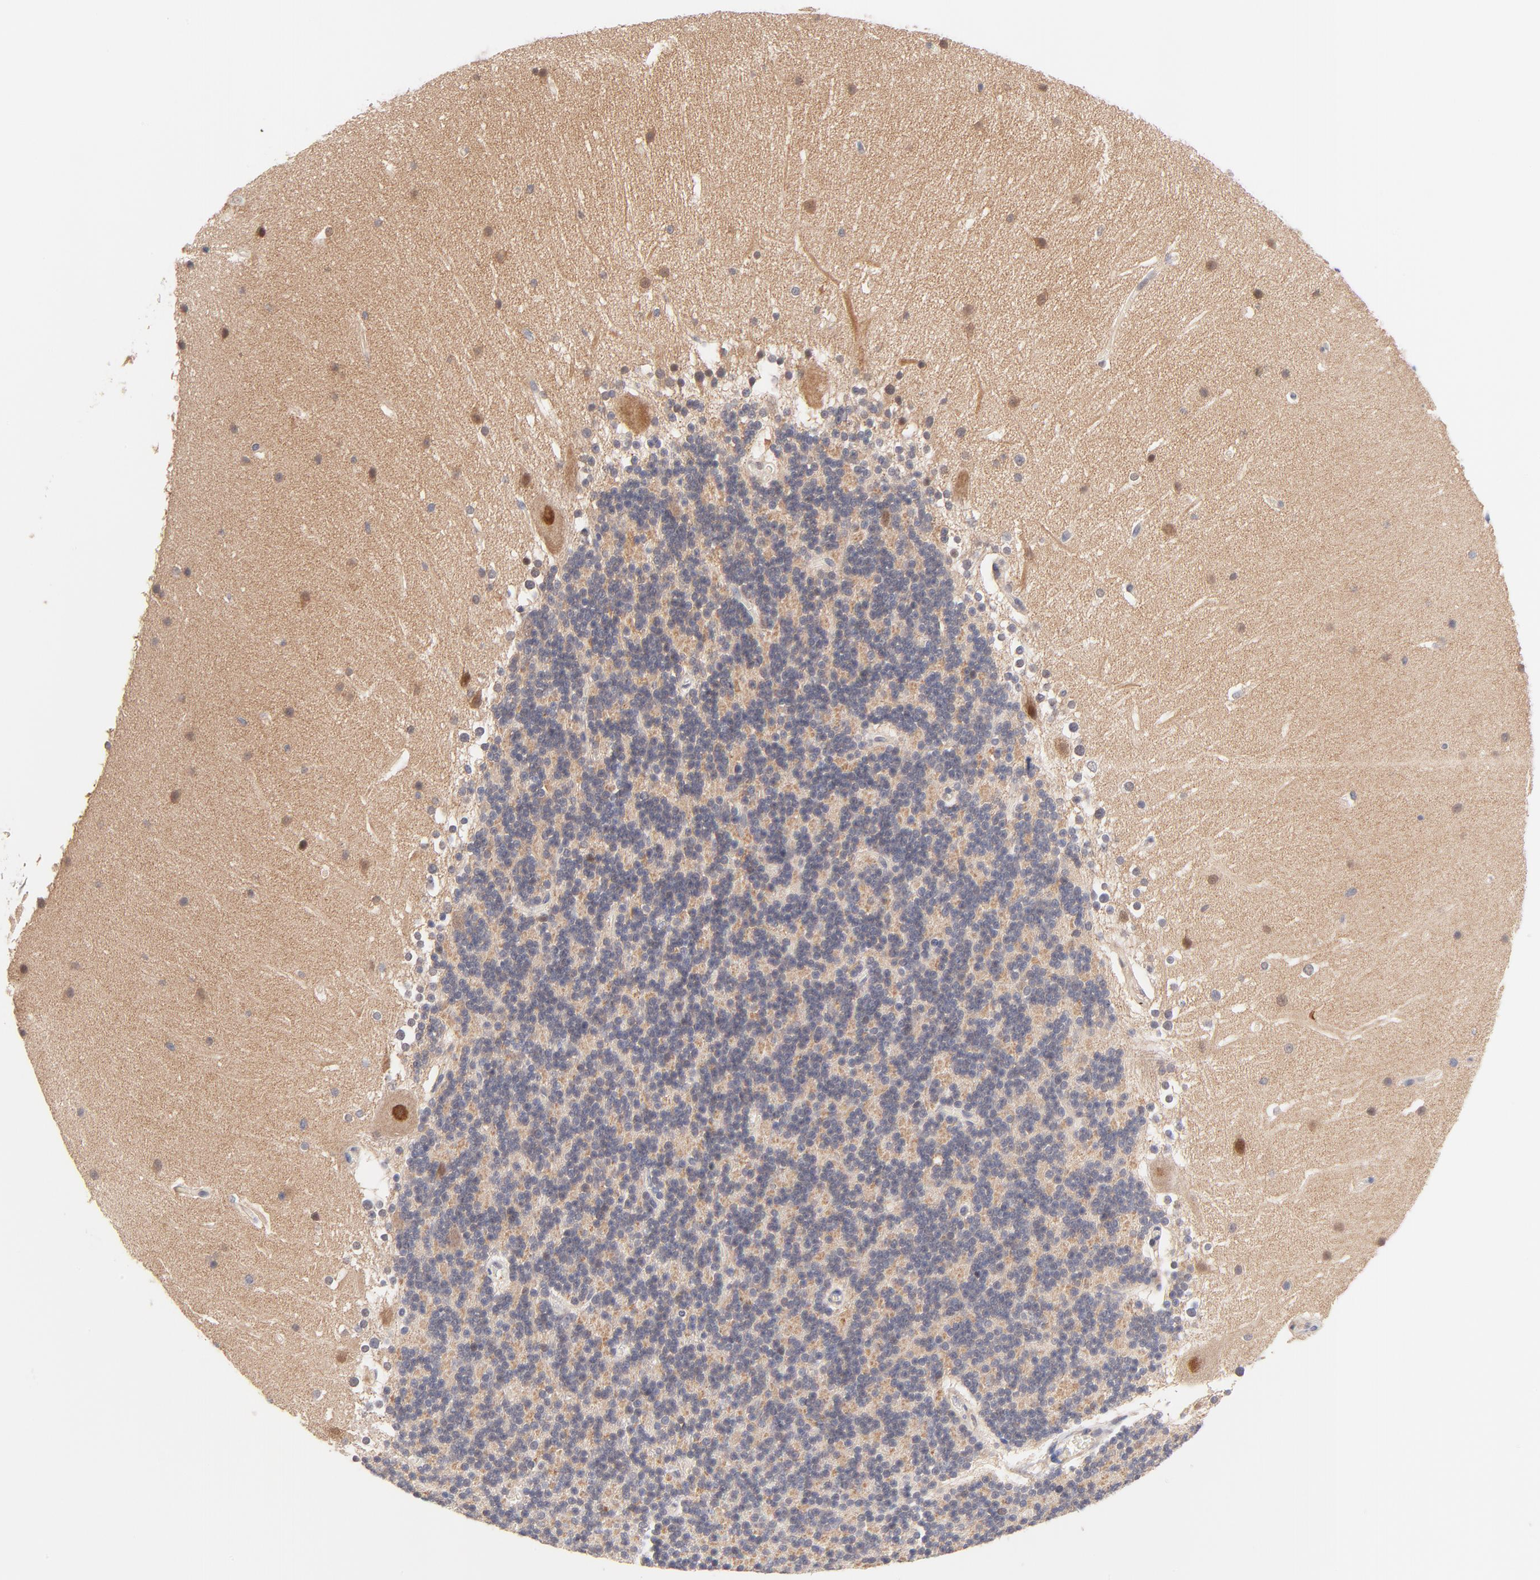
{"staining": {"intensity": "negative", "quantity": "none", "location": "none"}, "tissue": "cerebellum", "cell_type": "Cells in granular layer", "image_type": "normal", "snomed": [{"axis": "morphology", "description": "Normal tissue, NOS"}, {"axis": "topography", "description": "Cerebellum"}], "caption": "Immunohistochemistry of unremarkable human cerebellum reveals no expression in cells in granular layer.", "gene": "TXNL1", "patient": {"sex": "female", "age": 19}}